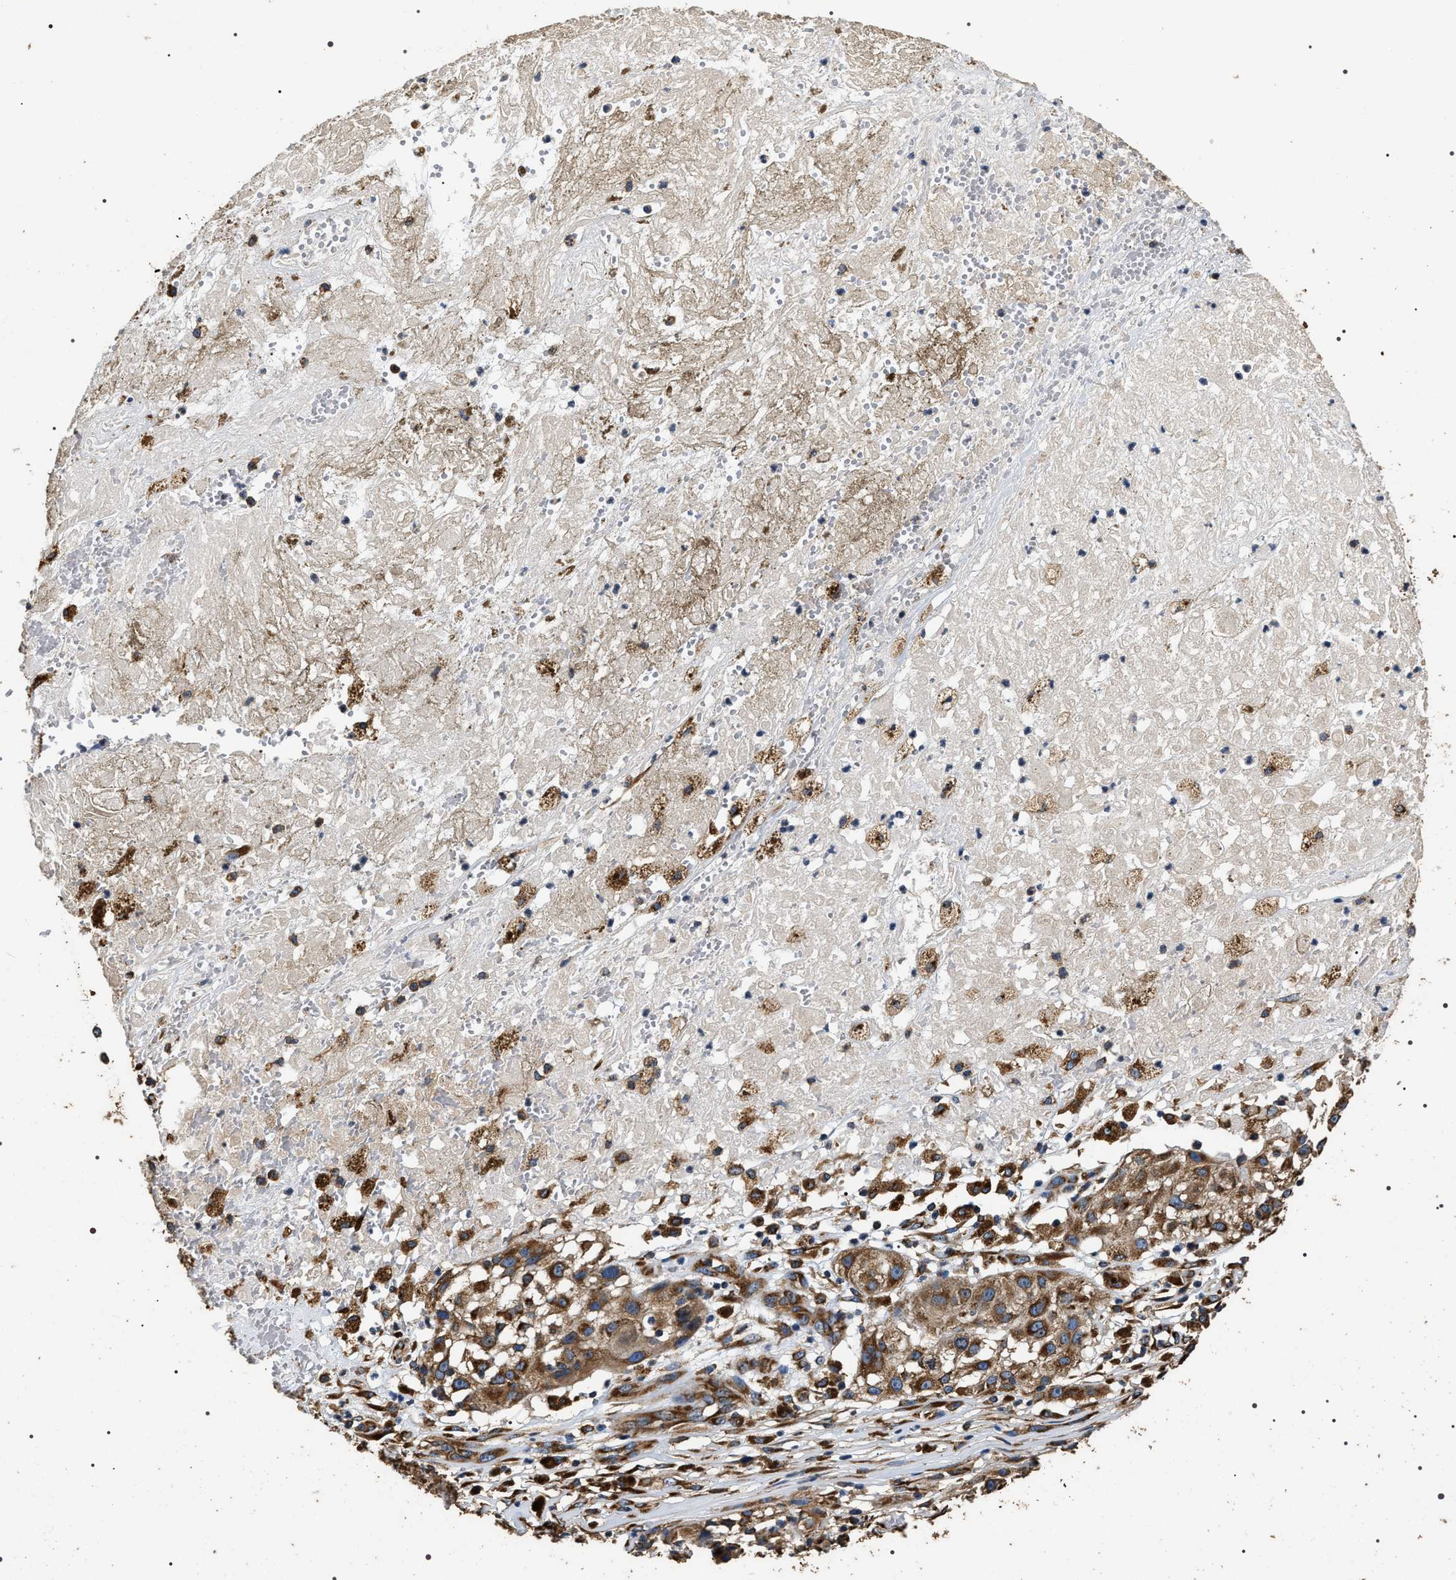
{"staining": {"intensity": "moderate", "quantity": ">75%", "location": "cytoplasmic/membranous"}, "tissue": "melanoma", "cell_type": "Tumor cells", "image_type": "cancer", "snomed": [{"axis": "morphology", "description": "Necrosis, NOS"}, {"axis": "morphology", "description": "Malignant melanoma, NOS"}, {"axis": "topography", "description": "Skin"}], "caption": "Moderate cytoplasmic/membranous protein expression is appreciated in approximately >75% of tumor cells in melanoma.", "gene": "KTN1", "patient": {"sex": "female", "age": 87}}